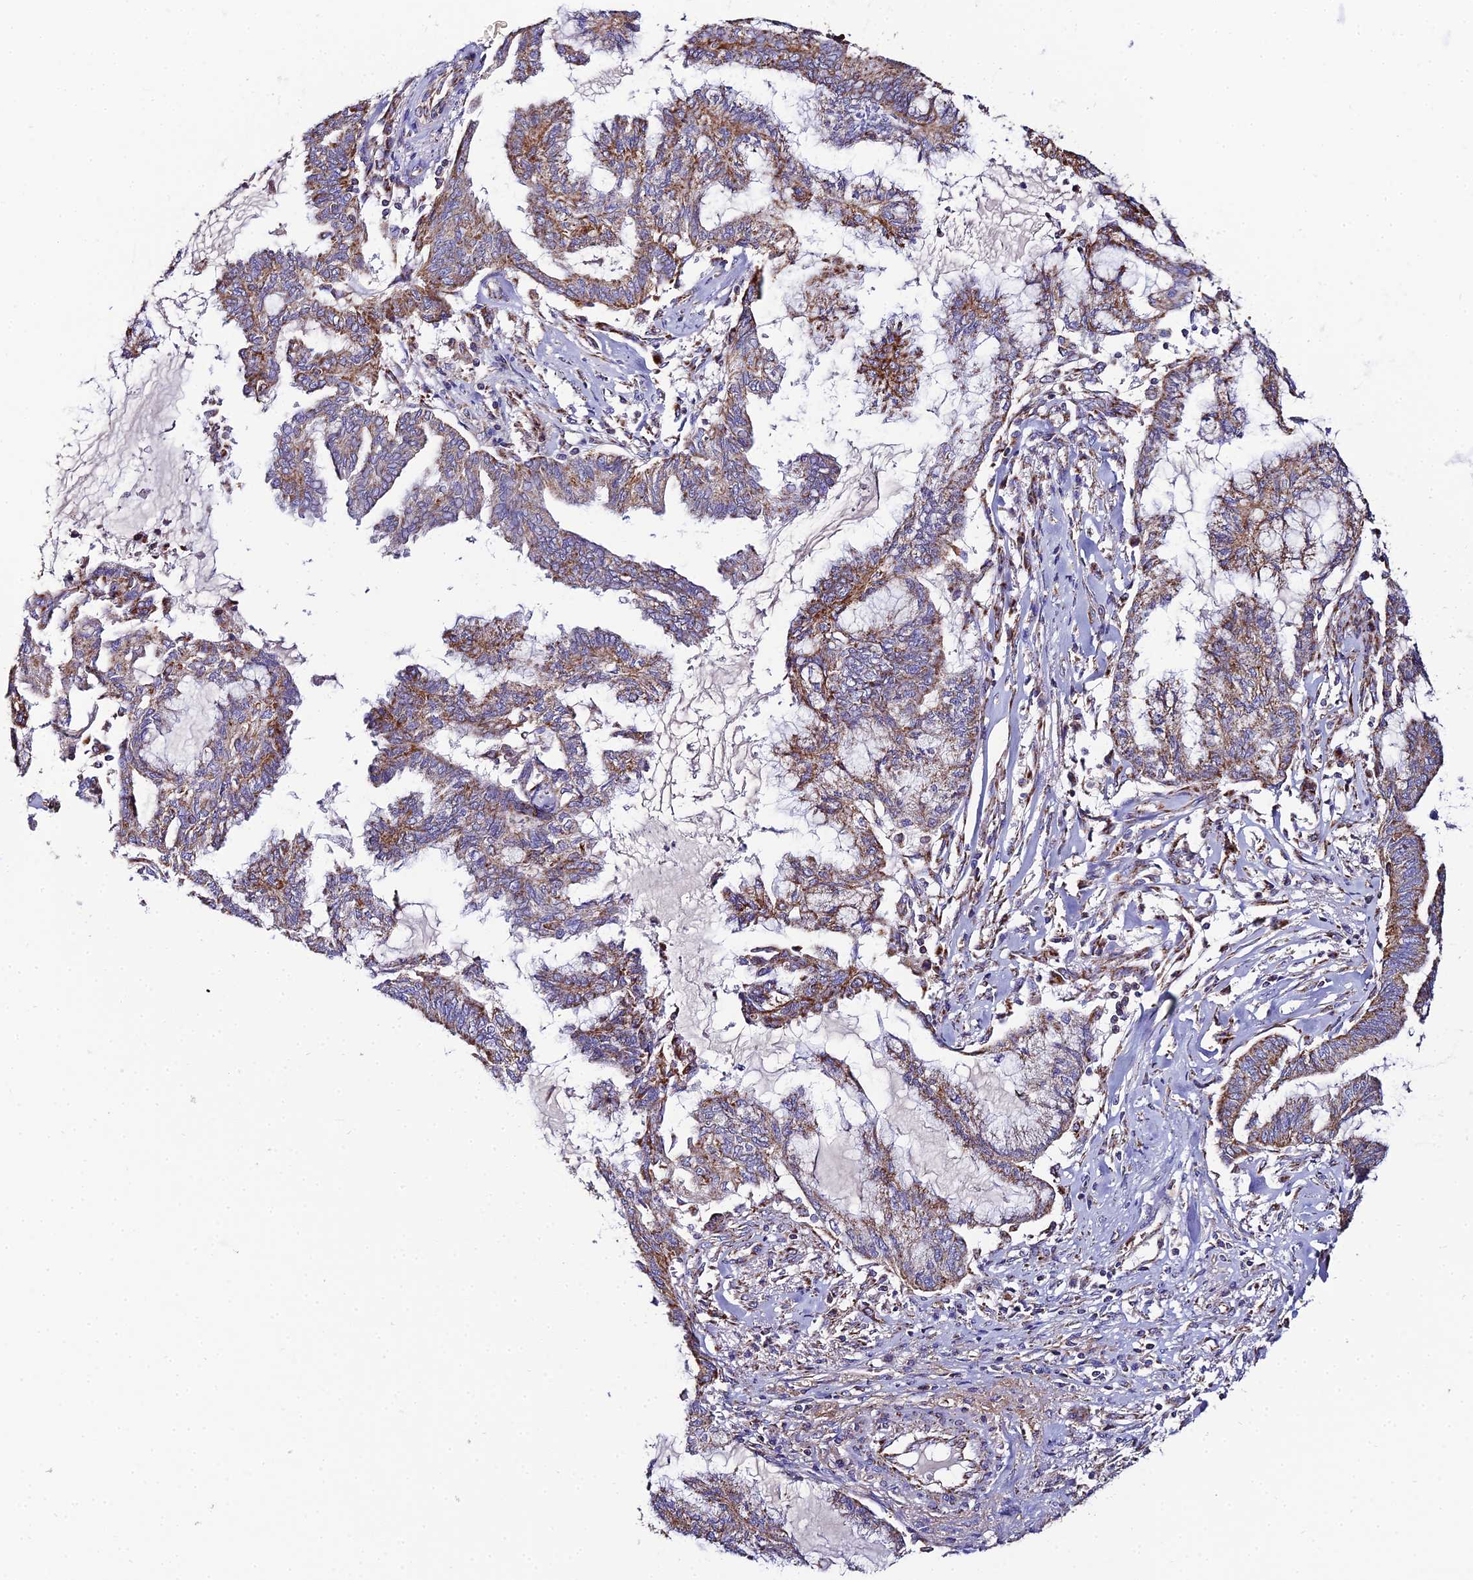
{"staining": {"intensity": "moderate", "quantity": ">75%", "location": "cytoplasmic/membranous"}, "tissue": "endometrial cancer", "cell_type": "Tumor cells", "image_type": "cancer", "snomed": [{"axis": "morphology", "description": "Adenocarcinoma, NOS"}, {"axis": "topography", "description": "Endometrium"}], "caption": "Immunohistochemistry staining of endometrial adenocarcinoma, which displays medium levels of moderate cytoplasmic/membranous positivity in about >75% of tumor cells indicating moderate cytoplasmic/membranous protein staining. The staining was performed using DAB (3,3'-diaminobenzidine) (brown) for protein detection and nuclei were counterstained in hematoxylin (blue).", "gene": "NIPSNAP3A", "patient": {"sex": "female", "age": 86}}